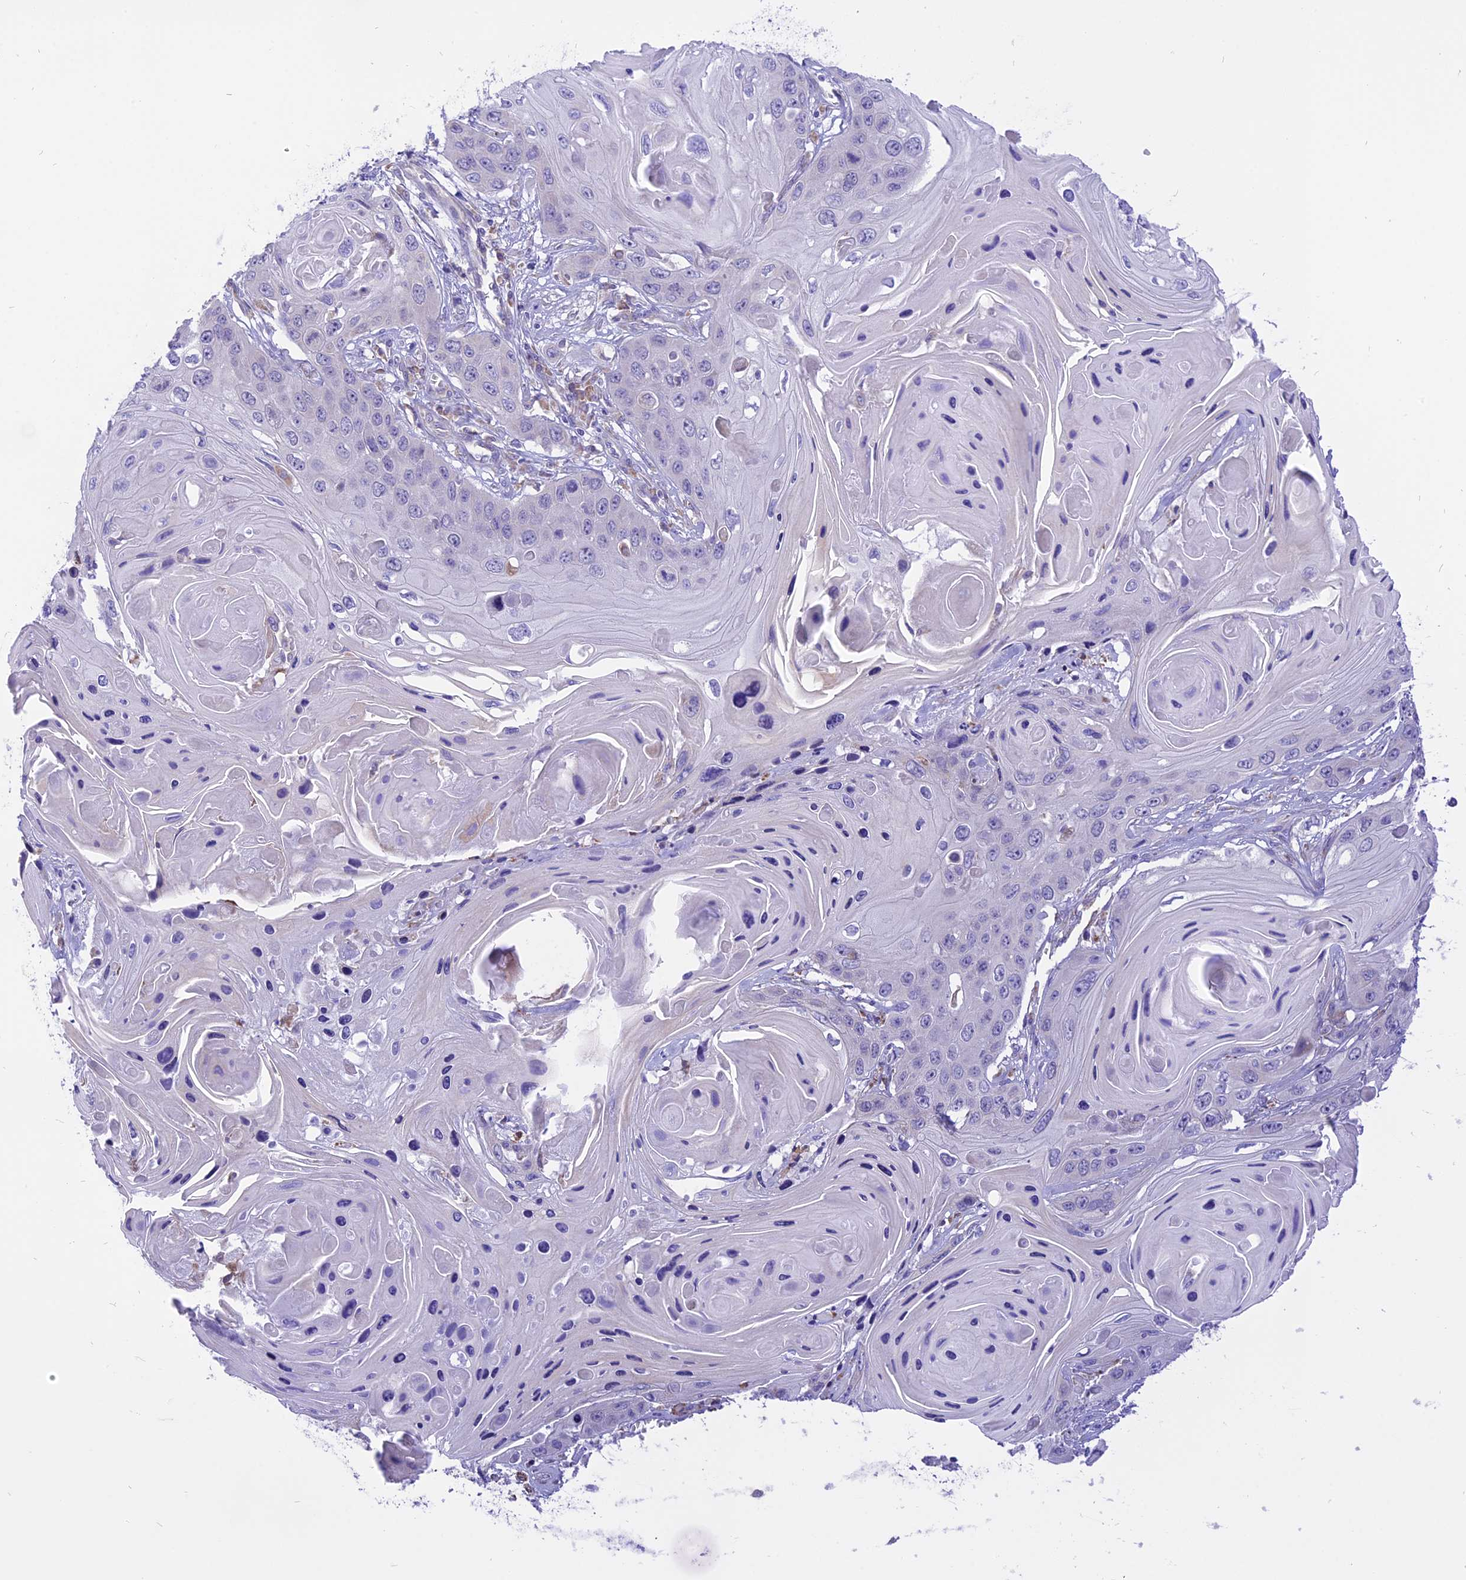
{"staining": {"intensity": "negative", "quantity": "none", "location": "none"}, "tissue": "skin cancer", "cell_type": "Tumor cells", "image_type": "cancer", "snomed": [{"axis": "morphology", "description": "Squamous cell carcinoma, NOS"}, {"axis": "topography", "description": "Skin"}], "caption": "This is an immunohistochemistry (IHC) micrograph of human skin cancer. There is no expression in tumor cells.", "gene": "ARMCX6", "patient": {"sex": "male", "age": 55}}